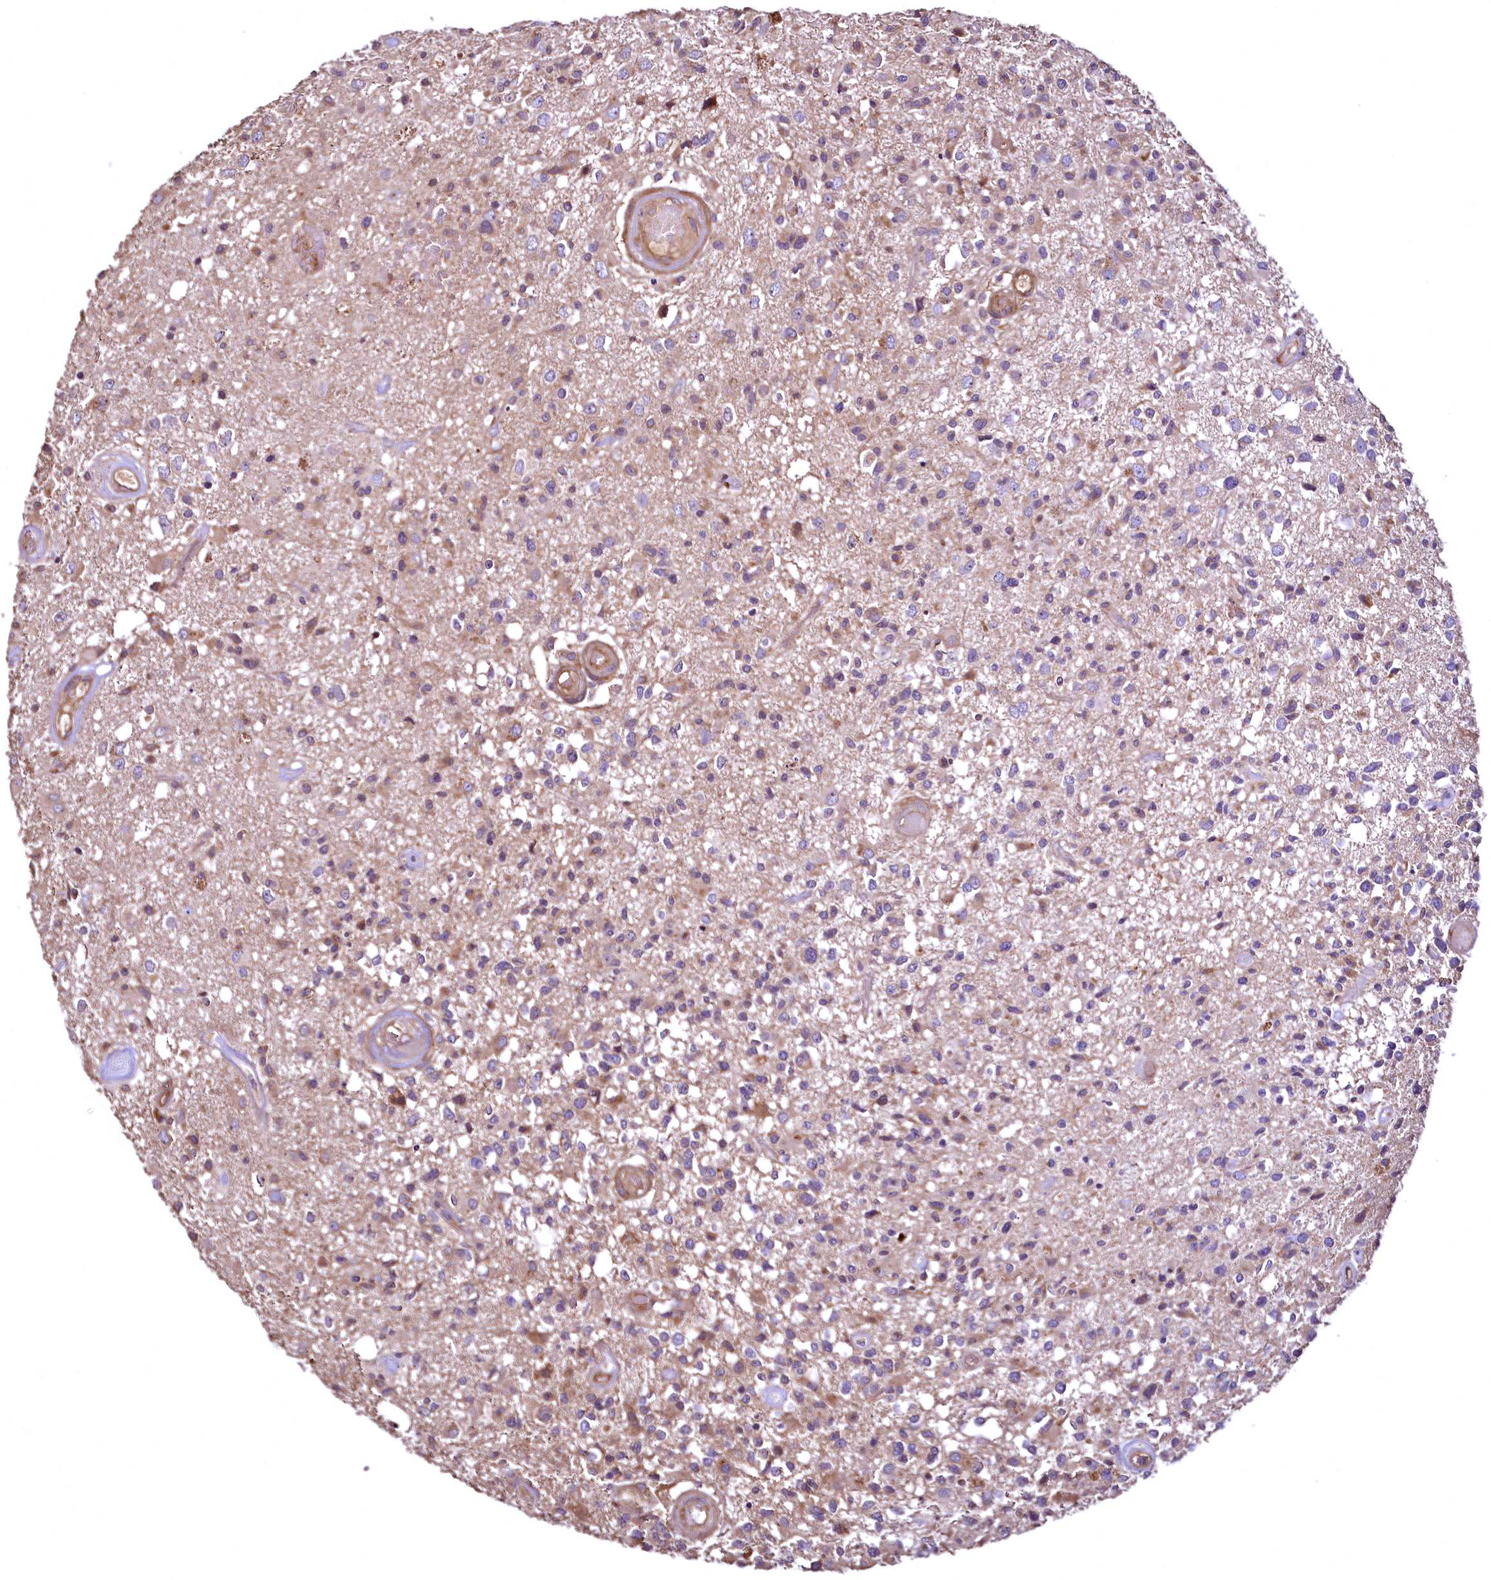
{"staining": {"intensity": "moderate", "quantity": "<25%", "location": "cytoplasmic/membranous"}, "tissue": "glioma", "cell_type": "Tumor cells", "image_type": "cancer", "snomed": [{"axis": "morphology", "description": "Glioma, malignant, High grade"}, {"axis": "morphology", "description": "Glioblastoma, NOS"}, {"axis": "topography", "description": "Brain"}], "caption": "Glioblastoma tissue demonstrates moderate cytoplasmic/membranous positivity in approximately <25% of tumor cells, visualized by immunohistochemistry.", "gene": "TBCEL", "patient": {"sex": "male", "age": 60}}